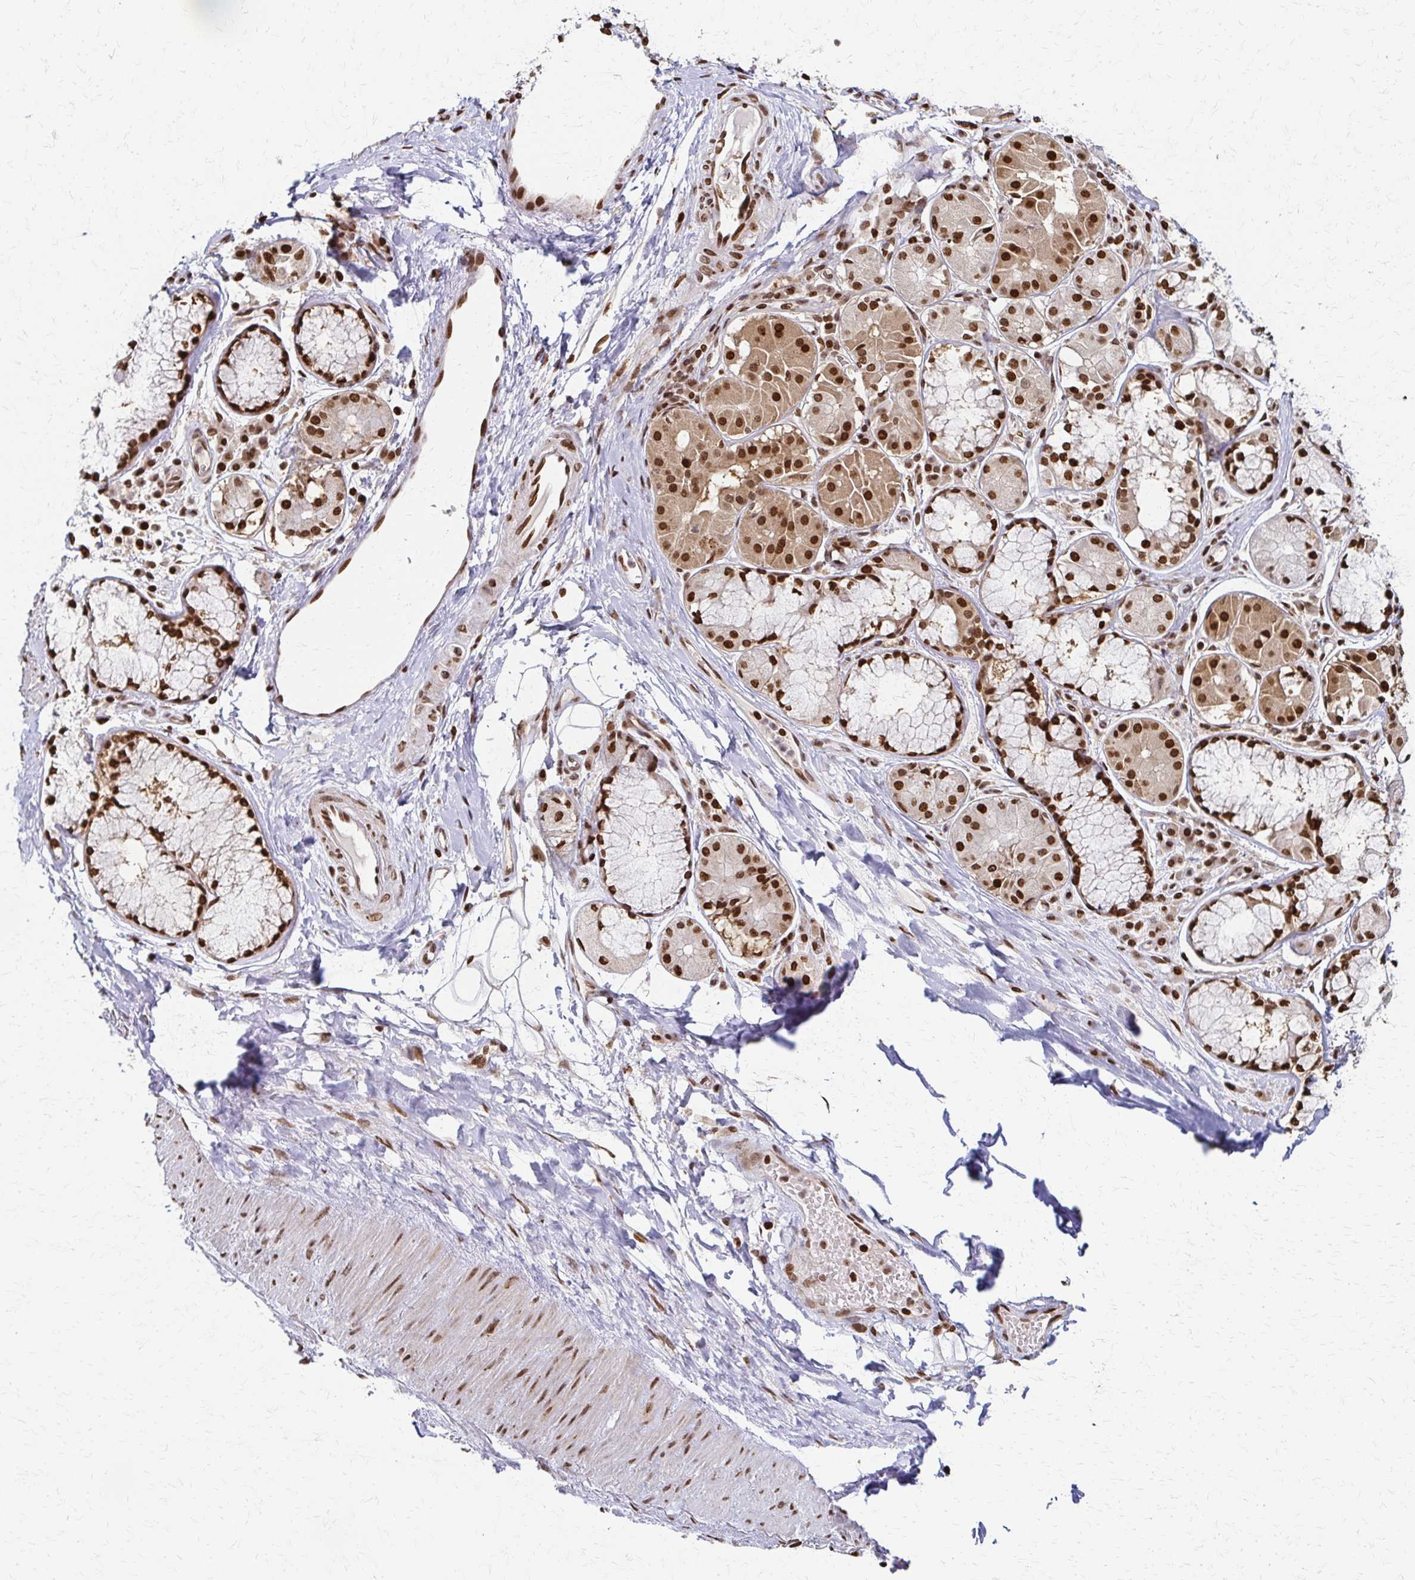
{"staining": {"intensity": "strong", "quantity": "25%-75%", "location": "nuclear"}, "tissue": "adipose tissue", "cell_type": "Adipocytes", "image_type": "normal", "snomed": [{"axis": "morphology", "description": "Normal tissue, NOS"}, {"axis": "topography", "description": "Cartilage tissue"}, {"axis": "topography", "description": "Bronchus"}], "caption": "High-magnification brightfield microscopy of unremarkable adipose tissue stained with DAB (brown) and counterstained with hematoxylin (blue). adipocytes exhibit strong nuclear expression is identified in about25%-75% of cells.", "gene": "PSMD7", "patient": {"sex": "male", "age": 64}}